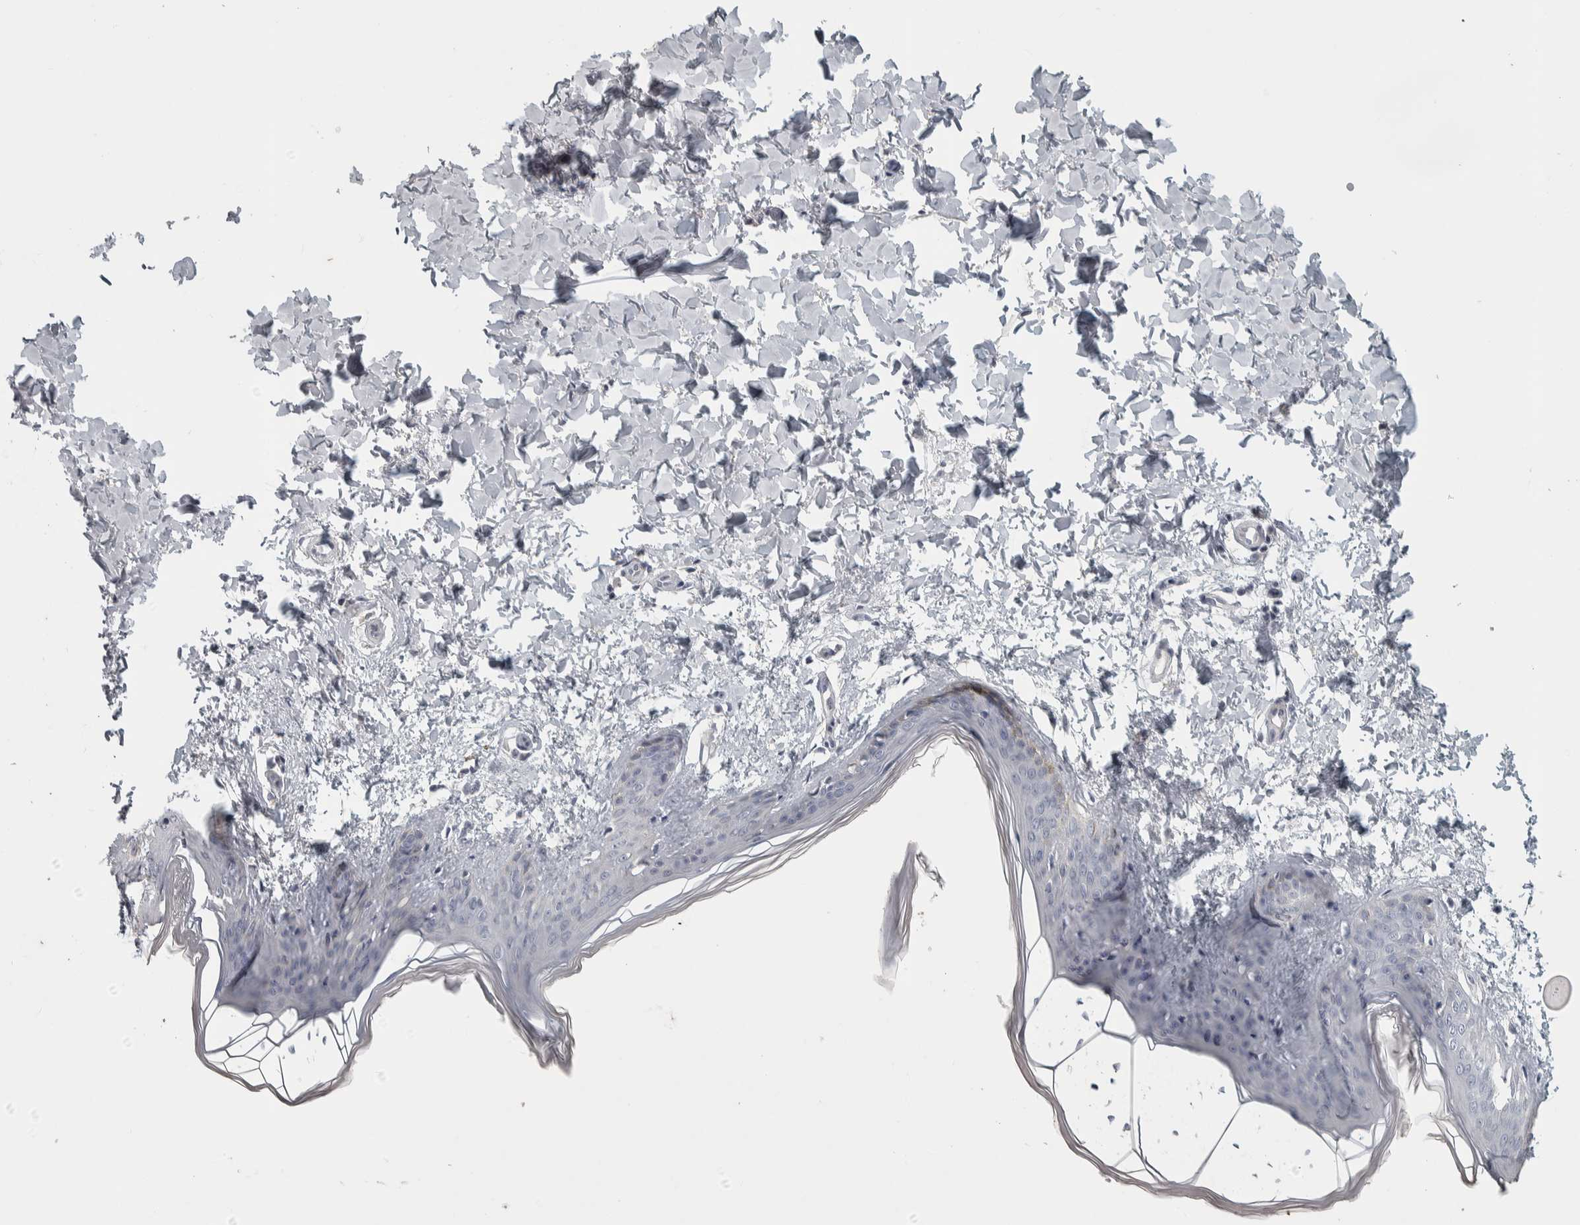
{"staining": {"intensity": "negative", "quantity": "none", "location": "none"}, "tissue": "skin", "cell_type": "Fibroblasts", "image_type": "normal", "snomed": [{"axis": "morphology", "description": "Normal tissue, NOS"}, {"axis": "topography", "description": "Skin"}], "caption": "This is an immunohistochemistry micrograph of unremarkable skin. There is no expression in fibroblasts.", "gene": "DCAF10", "patient": {"sex": "female", "age": 17}}